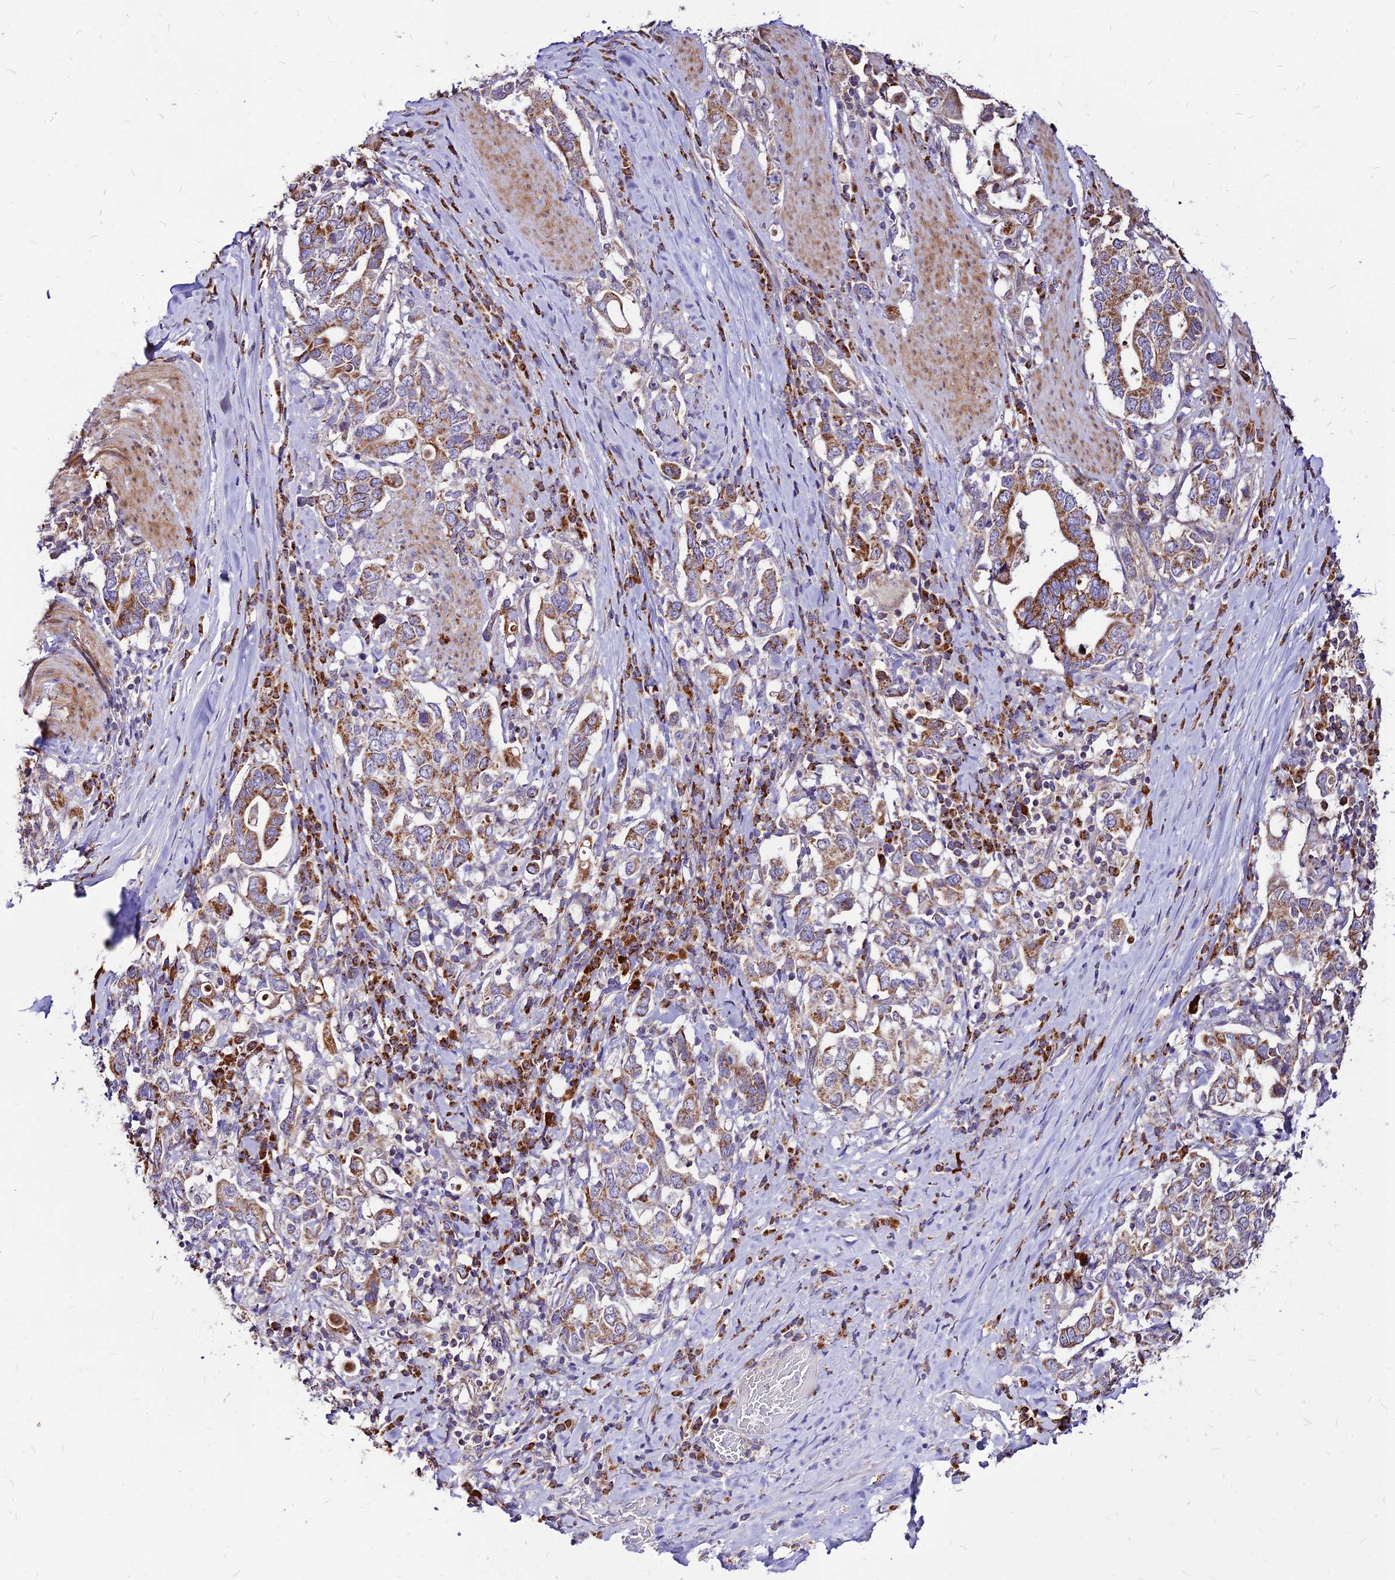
{"staining": {"intensity": "moderate", "quantity": ">75%", "location": "cytoplasmic/membranous"}, "tissue": "stomach cancer", "cell_type": "Tumor cells", "image_type": "cancer", "snomed": [{"axis": "morphology", "description": "Adenocarcinoma, NOS"}, {"axis": "topography", "description": "Stomach, upper"}, {"axis": "topography", "description": "Stomach"}], "caption": "Immunohistochemical staining of human stomach cancer displays moderate cytoplasmic/membranous protein staining in approximately >75% of tumor cells. (Stains: DAB in brown, nuclei in blue, Microscopy: brightfield microscopy at high magnification).", "gene": "ECI1", "patient": {"sex": "male", "age": 62}}